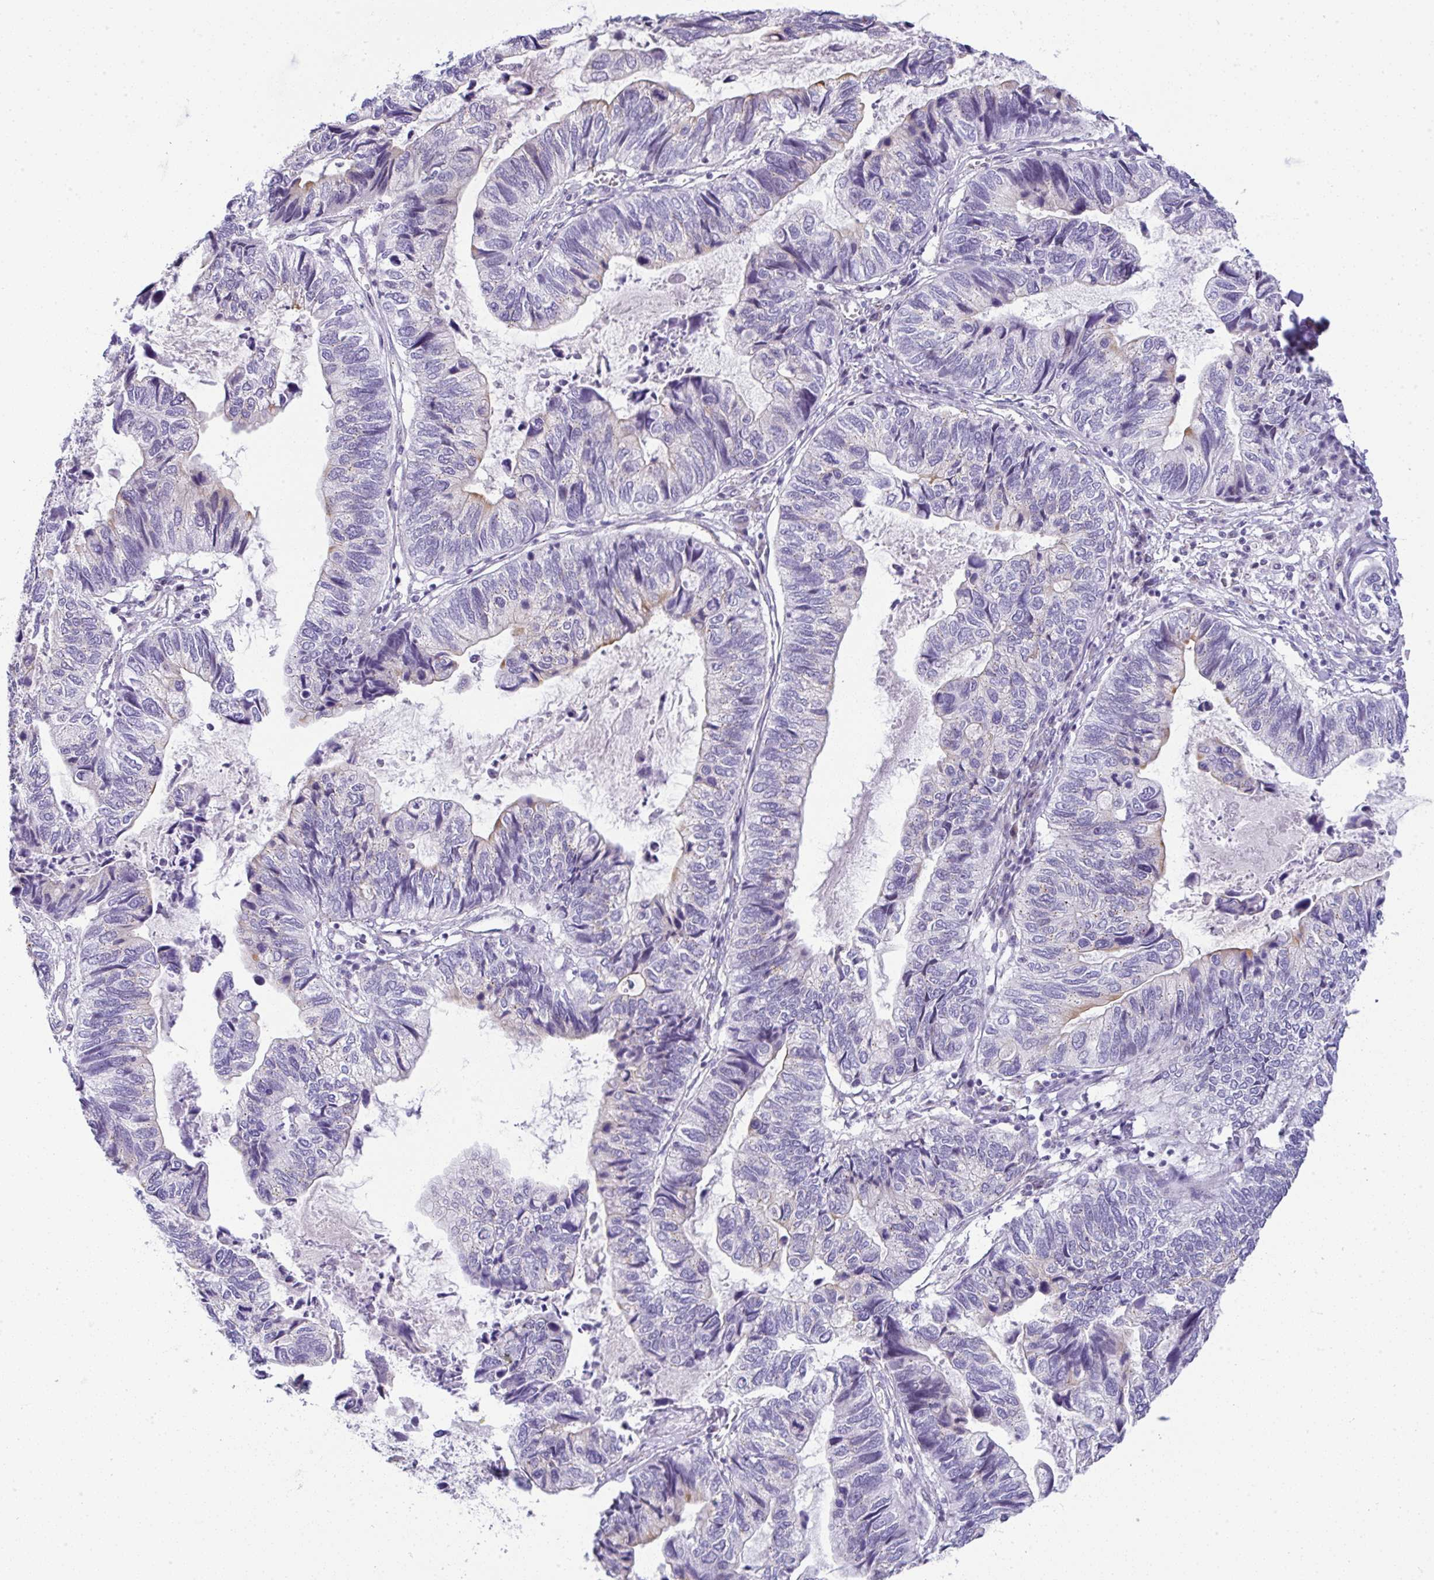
{"staining": {"intensity": "weak", "quantity": "<25%", "location": "cytoplasmic/membranous"}, "tissue": "stomach cancer", "cell_type": "Tumor cells", "image_type": "cancer", "snomed": [{"axis": "morphology", "description": "Adenocarcinoma, NOS"}, {"axis": "topography", "description": "Stomach, upper"}], "caption": "There is no significant expression in tumor cells of stomach adenocarcinoma.", "gene": "FAM177A1", "patient": {"sex": "female", "age": 67}}